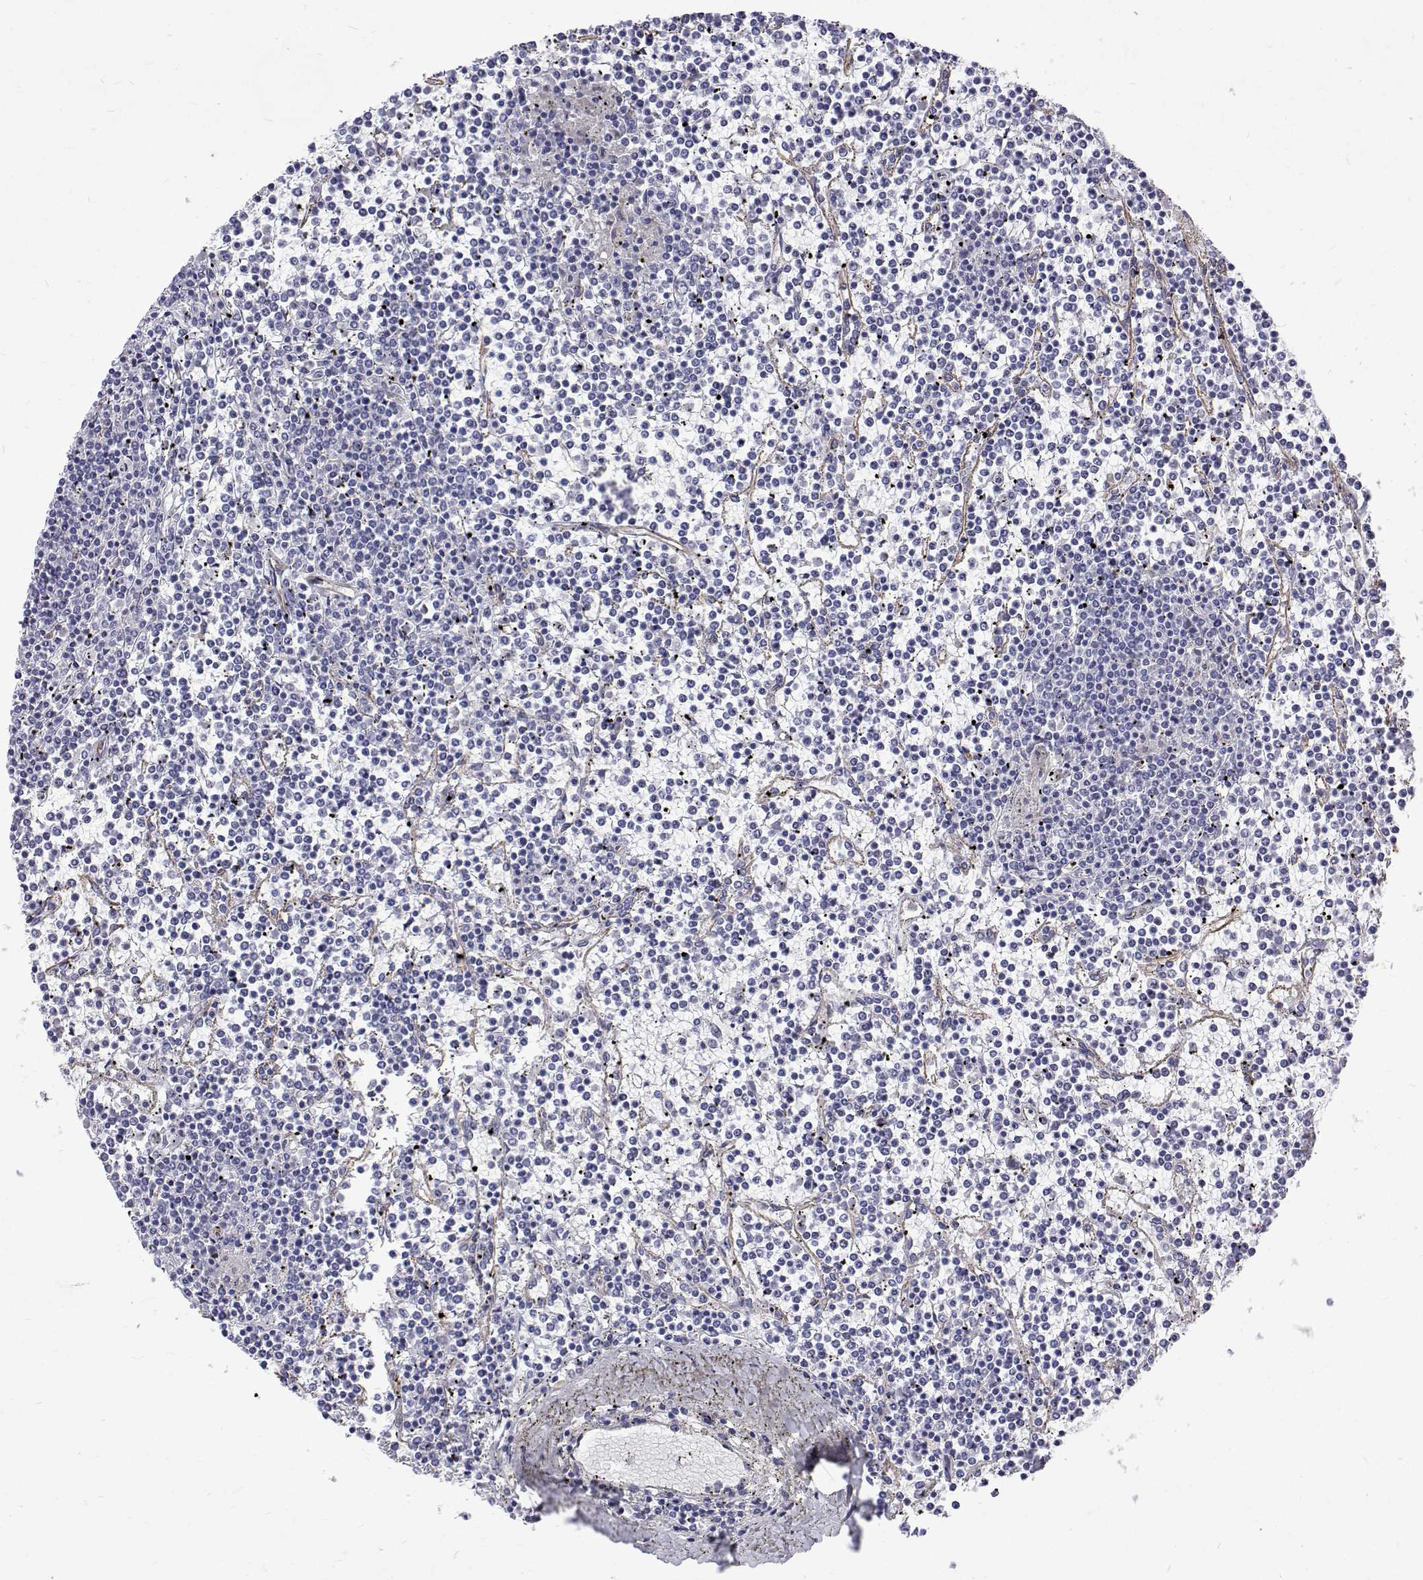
{"staining": {"intensity": "negative", "quantity": "none", "location": "none"}, "tissue": "lymphoma", "cell_type": "Tumor cells", "image_type": "cancer", "snomed": [{"axis": "morphology", "description": "Malignant lymphoma, non-Hodgkin's type, Low grade"}, {"axis": "topography", "description": "Spleen"}], "caption": "Tumor cells show no significant positivity in lymphoma.", "gene": "OPRPN", "patient": {"sex": "female", "age": 19}}